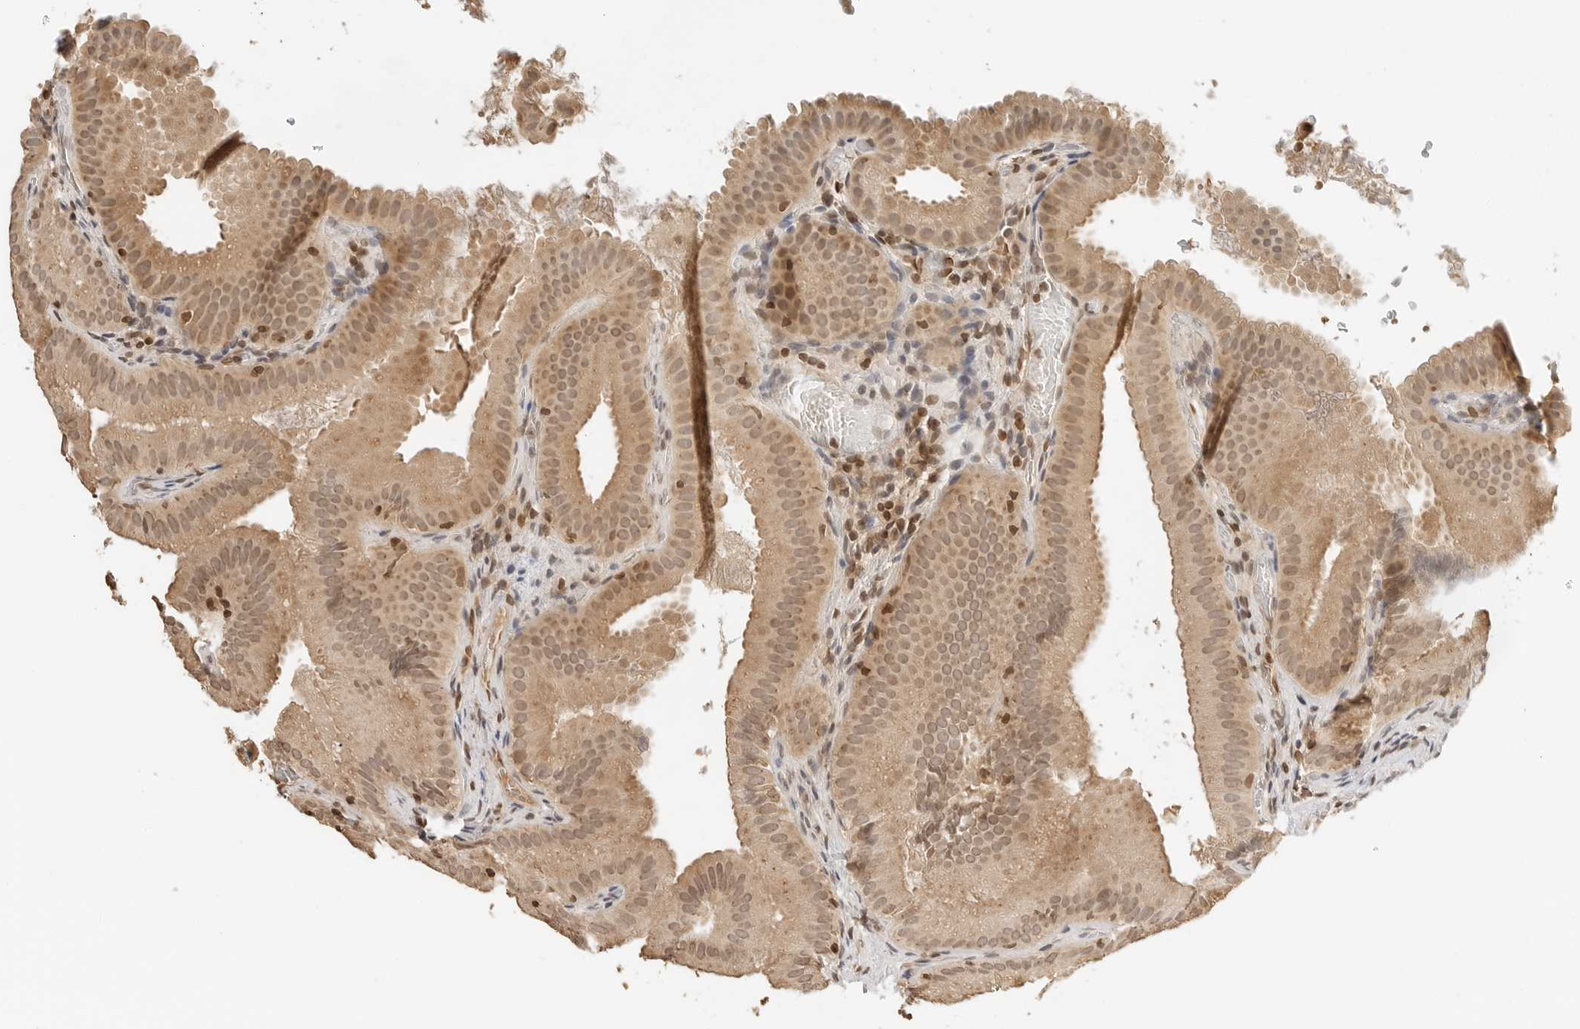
{"staining": {"intensity": "moderate", "quantity": ">75%", "location": "cytoplasmic/membranous,nuclear"}, "tissue": "gallbladder", "cell_type": "Glandular cells", "image_type": "normal", "snomed": [{"axis": "morphology", "description": "Normal tissue, NOS"}, {"axis": "topography", "description": "Gallbladder"}], "caption": "Unremarkable gallbladder reveals moderate cytoplasmic/membranous,nuclear staining in approximately >75% of glandular cells The staining was performed using DAB to visualize the protein expression in brown, while the nuclei were stained in blue with hematoxylin (Magnification: 20x)..", "gene": "POLH", "patient": {"sex": "female", "age": 30}}